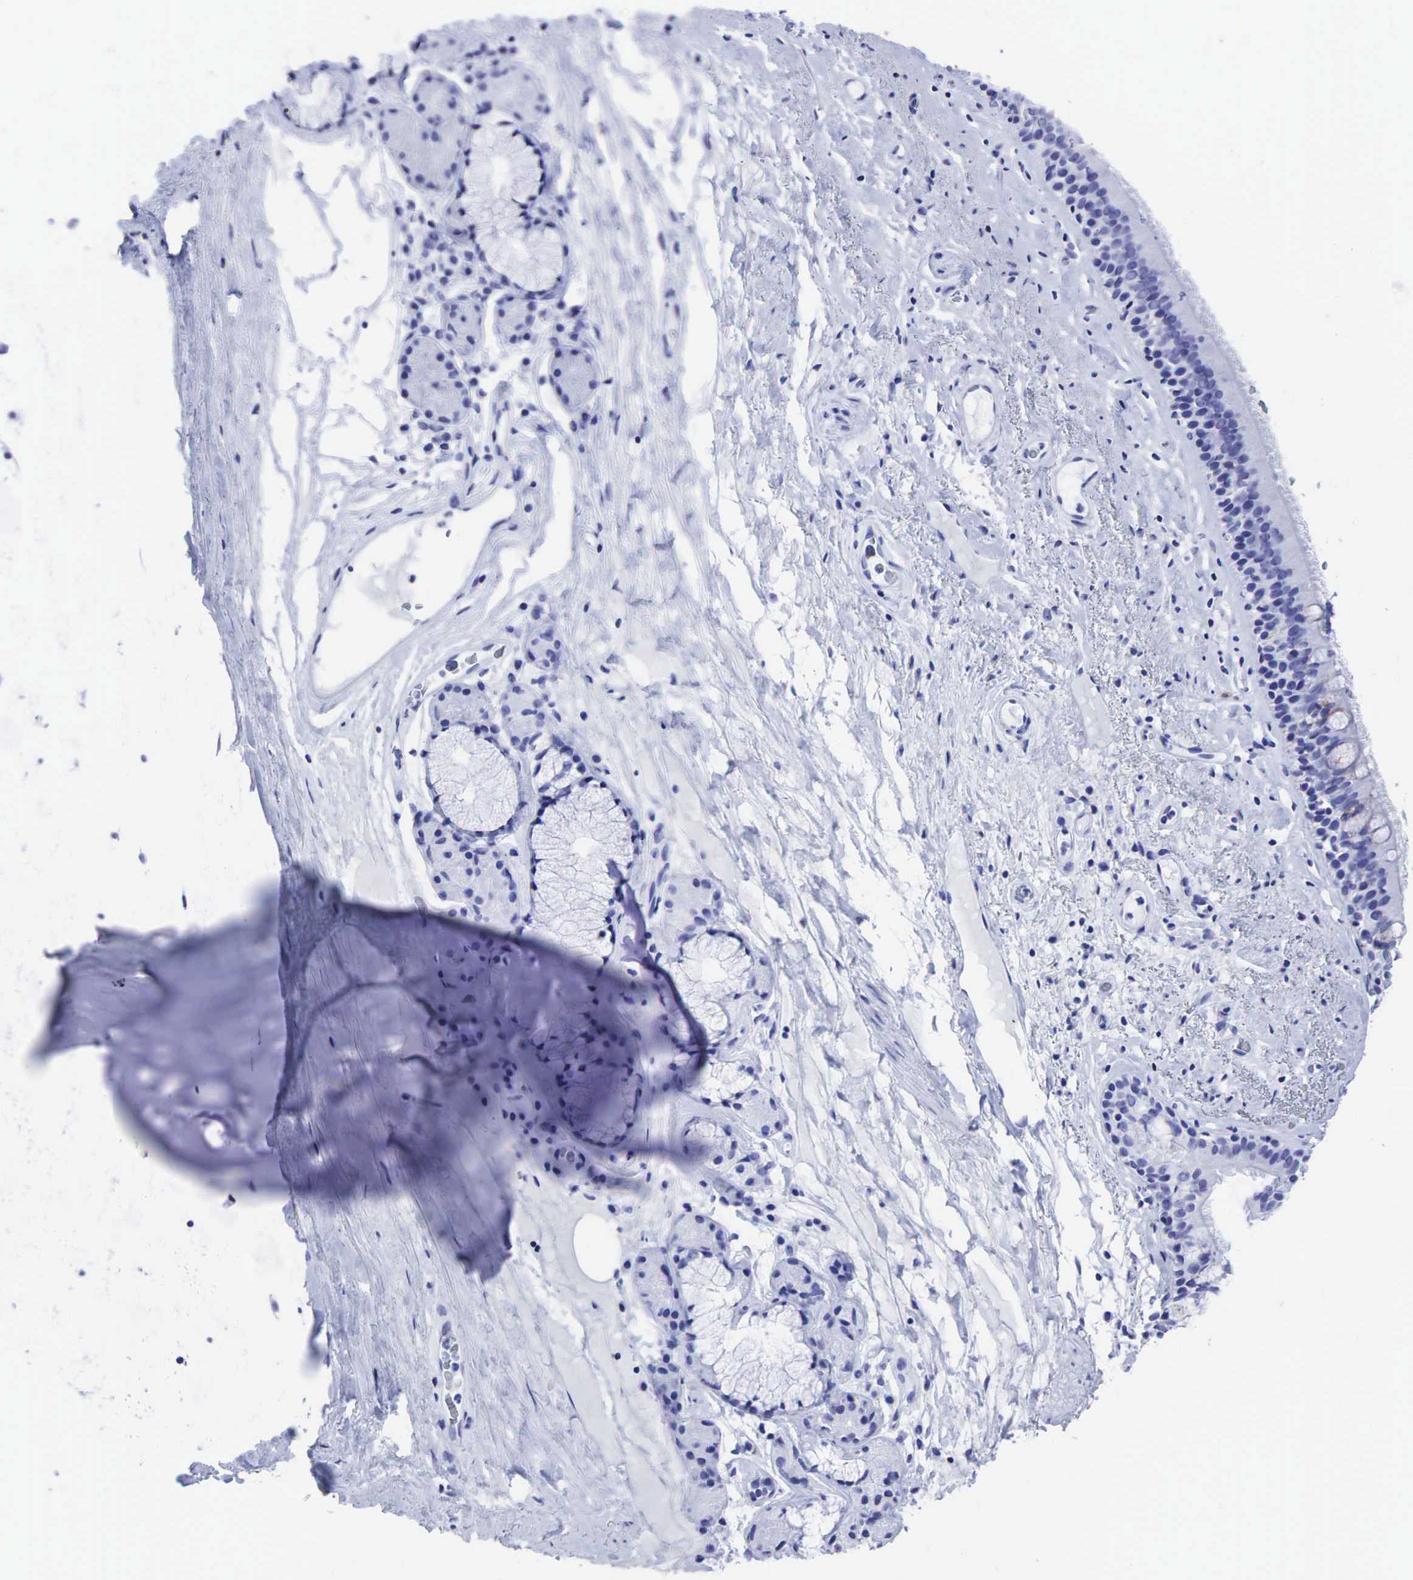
{"staining": {"intensity": "negative", "quantity": "none", "location": "none"}, "tissue": "bronchus", "cell_type": "Respiratory epithelial cells", "image_type": "normal", "snomed": [{"axis": "morphology", "description": "Normal tissue, NOS"}, {"axis": "topography", "description": "Cartilage tissue"}], "caption": "The photomicrograph demonstrates no significant staining in respiratory epithelial cells of bronchus.", "gene": "CEACAM5", "patient": {"sex": "female", "age": 63}}